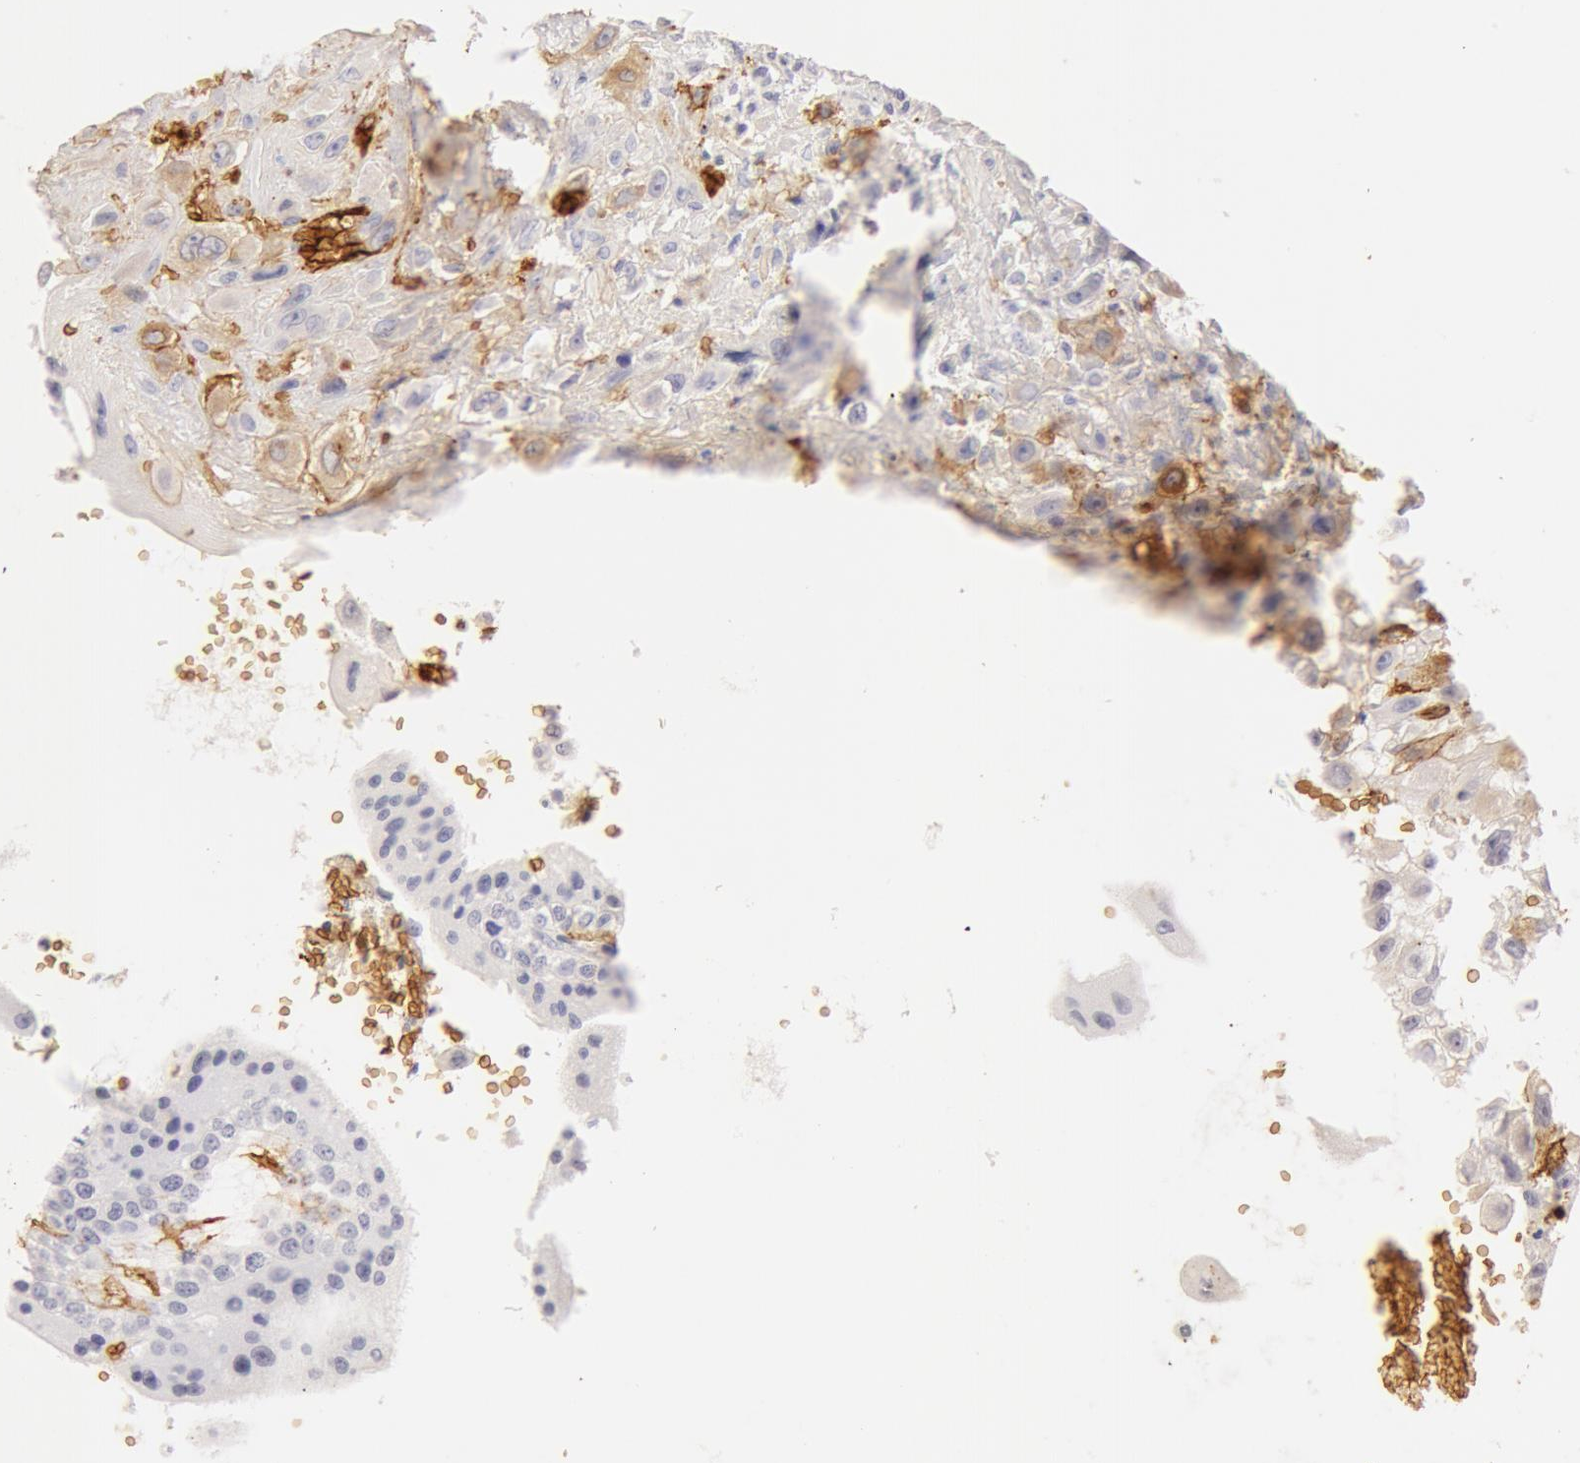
{"staining": {"intensity": "negative", "quantity": "none", "location": "none"}, "tissue": "placenta", "cell_type": "Trophoblastic cells", "image_type": "normal", "snomed": [{"axis": "morphology", "description": "Normal tissue, NOS"}, {"axis": "topography", "description": "Placenta"}], "caption": "DAB (3,3'-diaminobenzidine) immunohistochemical staining of unremarkable placenta shows no significant staining in trophoblastic cells.", "gene": "AQP1", "patient": {"sex": "female", "age": 34}}